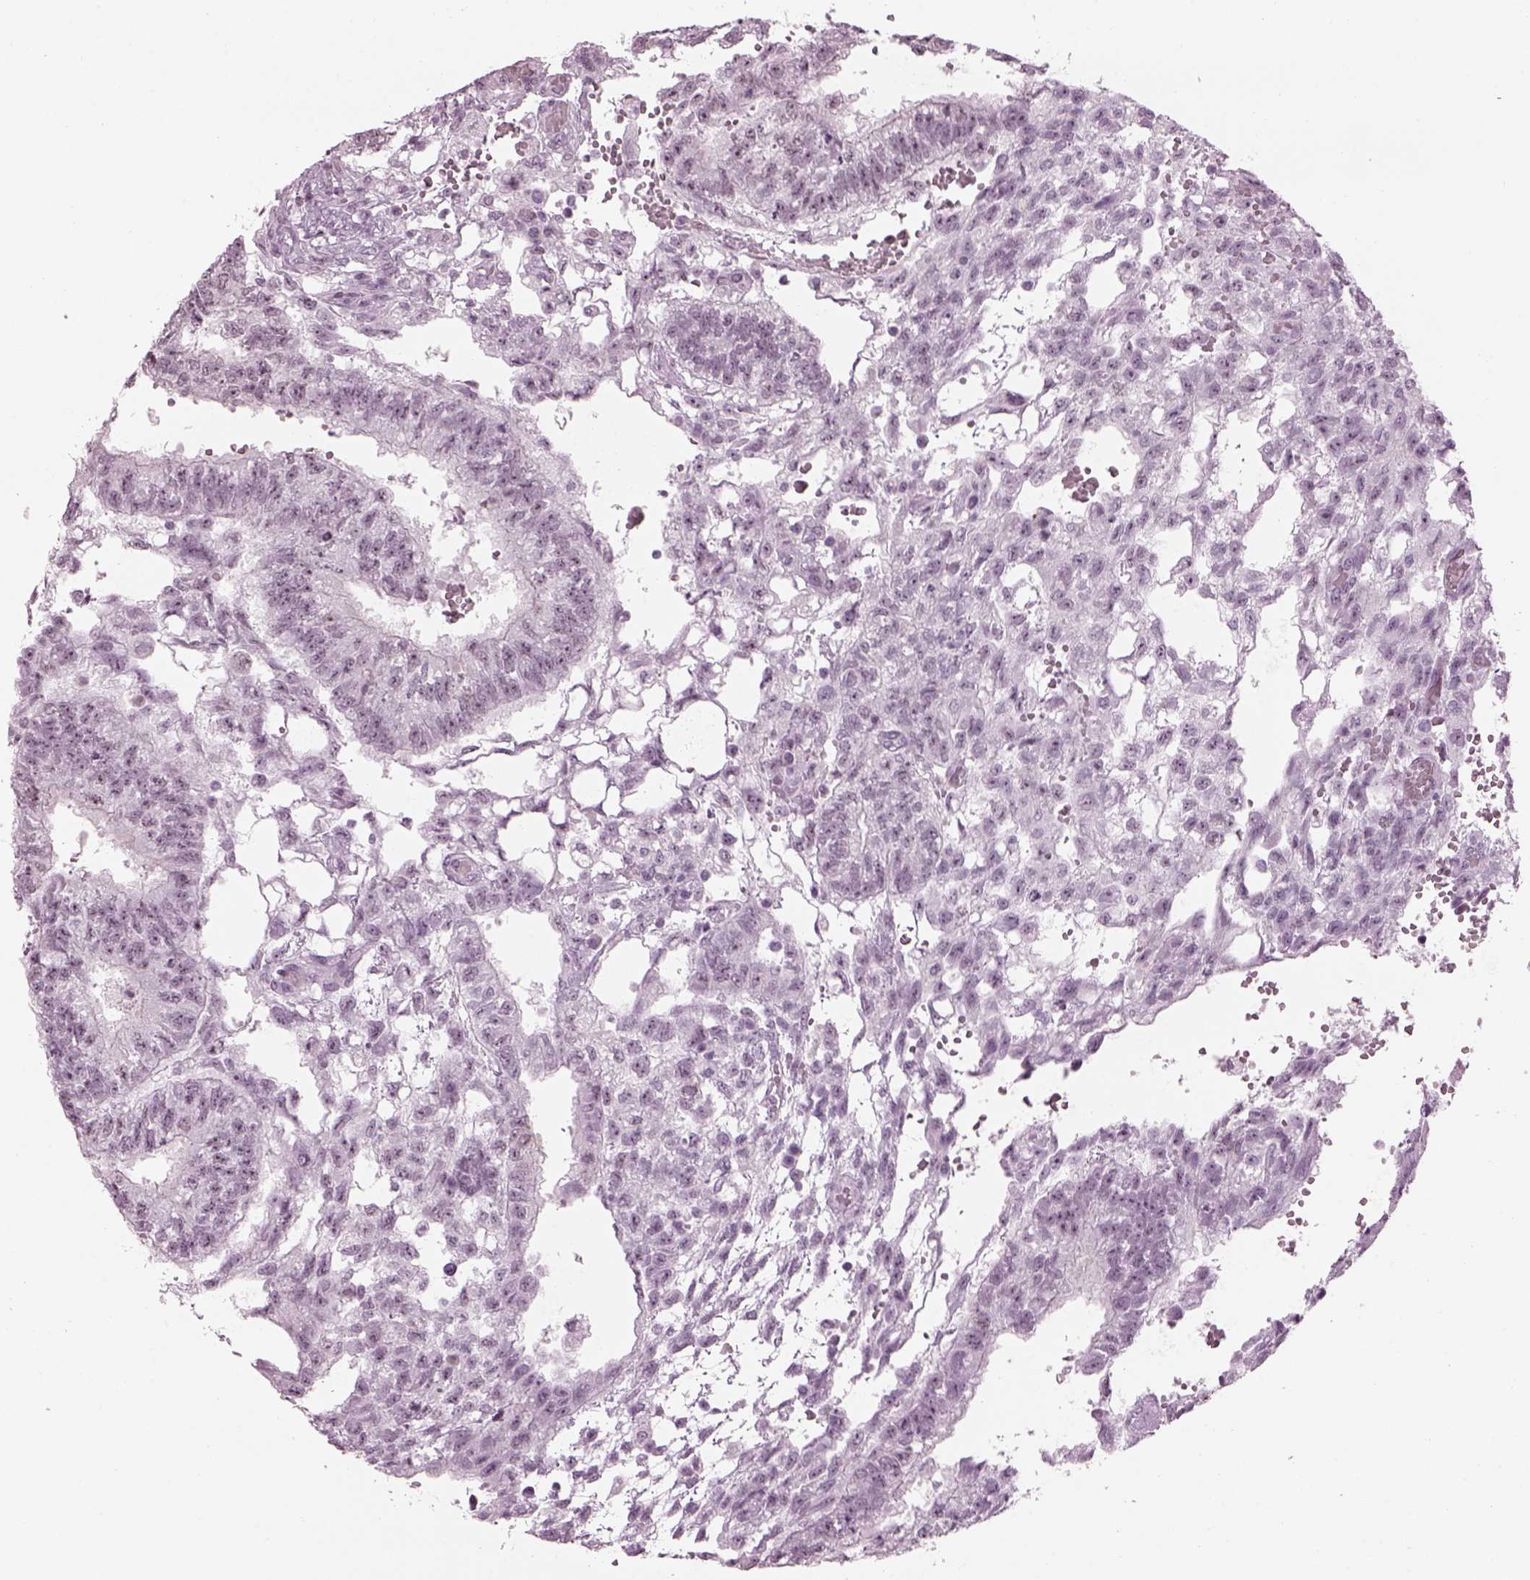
{"staining": {"intensity": "weak", "quantity": "<25%", "location": "nuclear"}, "tissue": "testis cancer", "cell_type": "Tumor cells", "image_type": "cancer", "snomed": [{"axis": "morphology", "description": "Carcinoma, Embryonal, NOS"}, {"axis": "topography", "description": "Testis"}], "caption": "DAB (3,3'-diaminobenzidine) immunohistochemical staining of testis cancer (embryonal carcinoma) exhibits no significant staining in tumor cells. (DAB immunohistochemistry visualized using brightfield microscopy, high magnification).", "gene": "ADGRG2", "patient": {"sex": "male", "age": 32}}